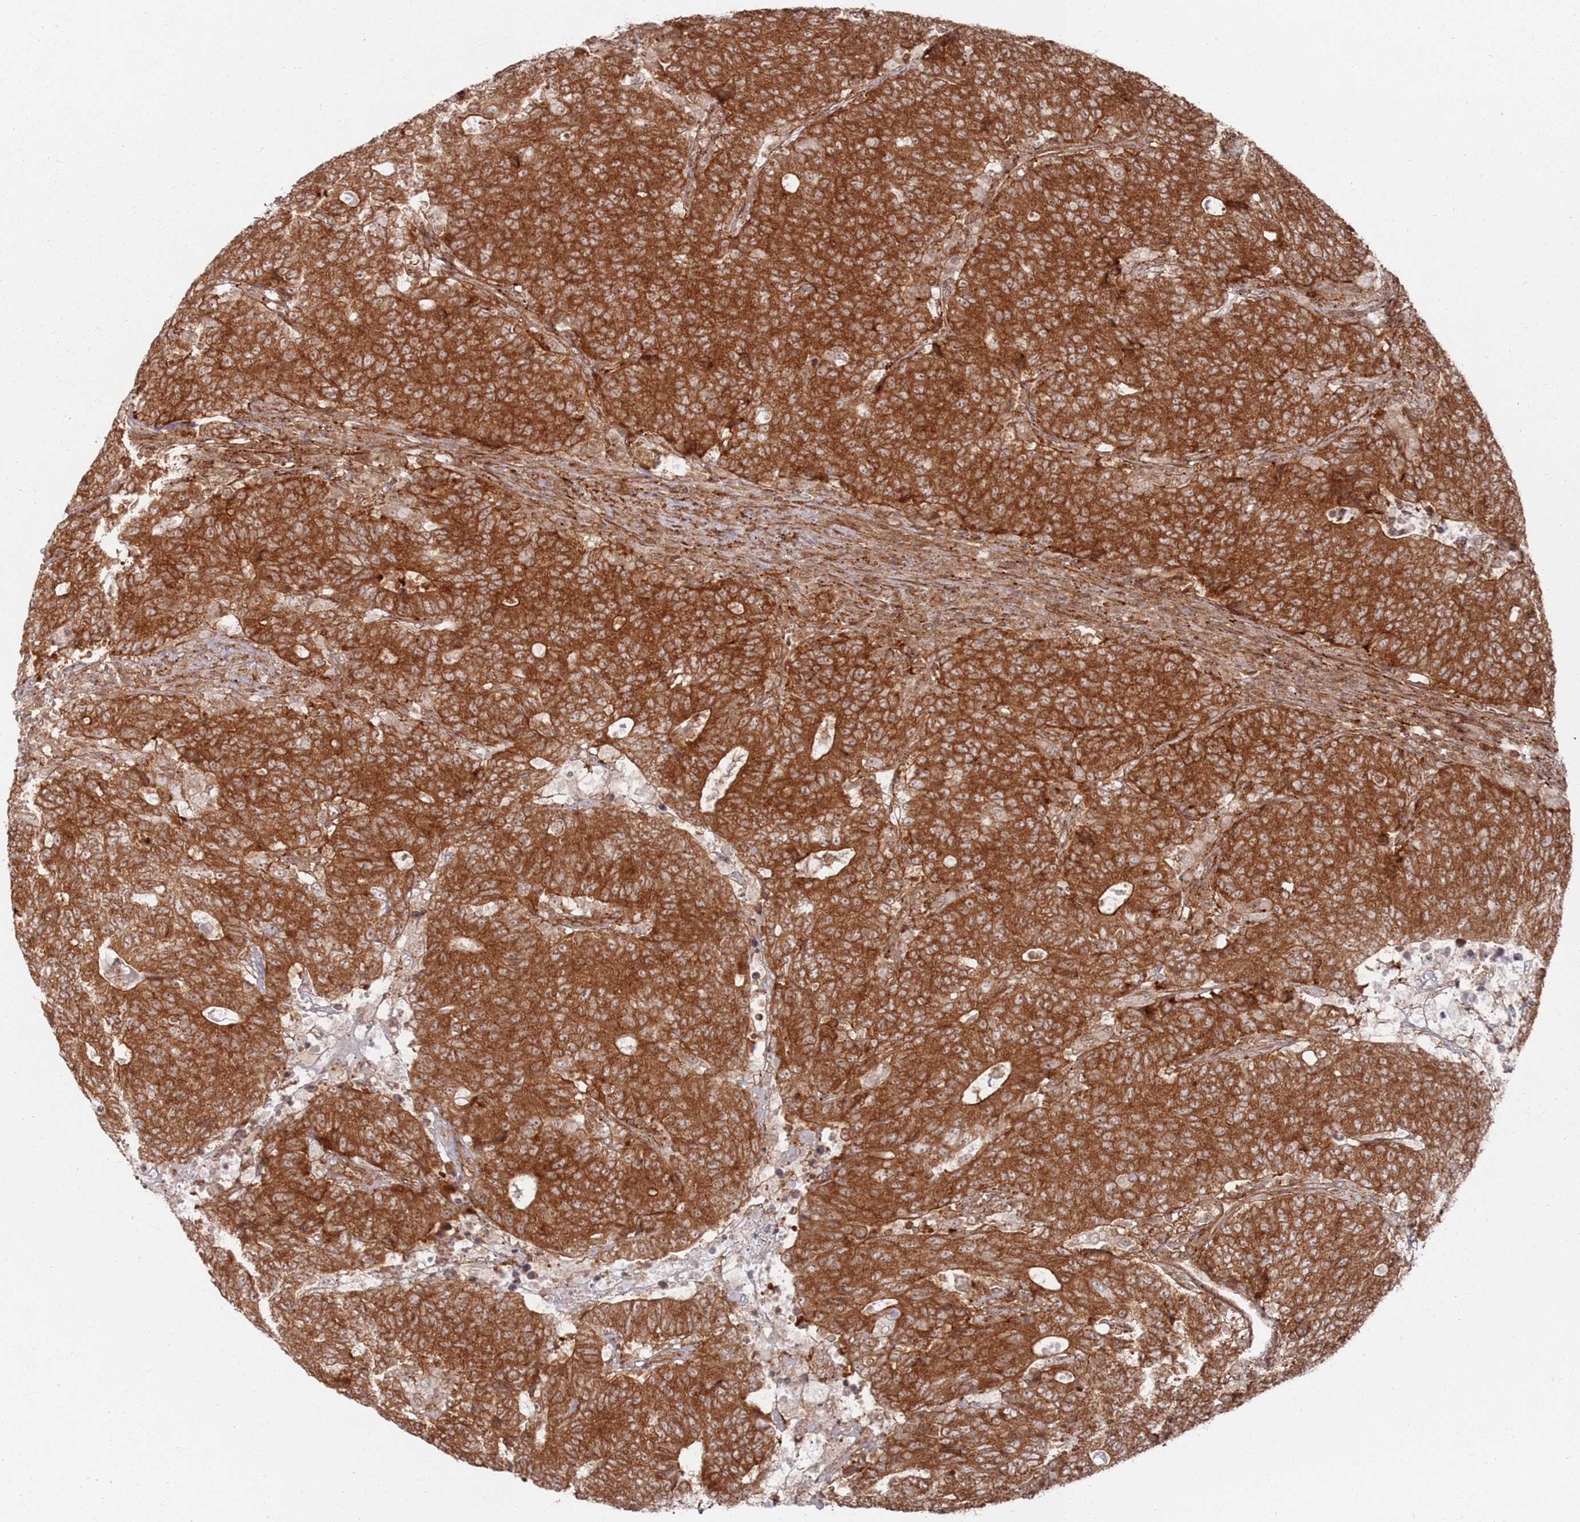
{"staining": {"intensity": "strong", "quantity": ">75%", "location": "cytoplasmic/membranous"}, "tissue": "colorectal cancer", "cell_type": "Tumor cells", "image_type": "cancer", "snomed": [{"axis": "morphology", "description": "Adenocarcinoma, NOS"}, {"axis": "topography", "description": "Colon"}], "caption": "This is an image of immunohistochemistry (IHC) staining of colorectal adenocarcinoma, which shows strong staining in the cytoplasmic/membranous of tumor cells.", "gene": "PIH1D1", "patient": {"sex": "female", "age": 75}}